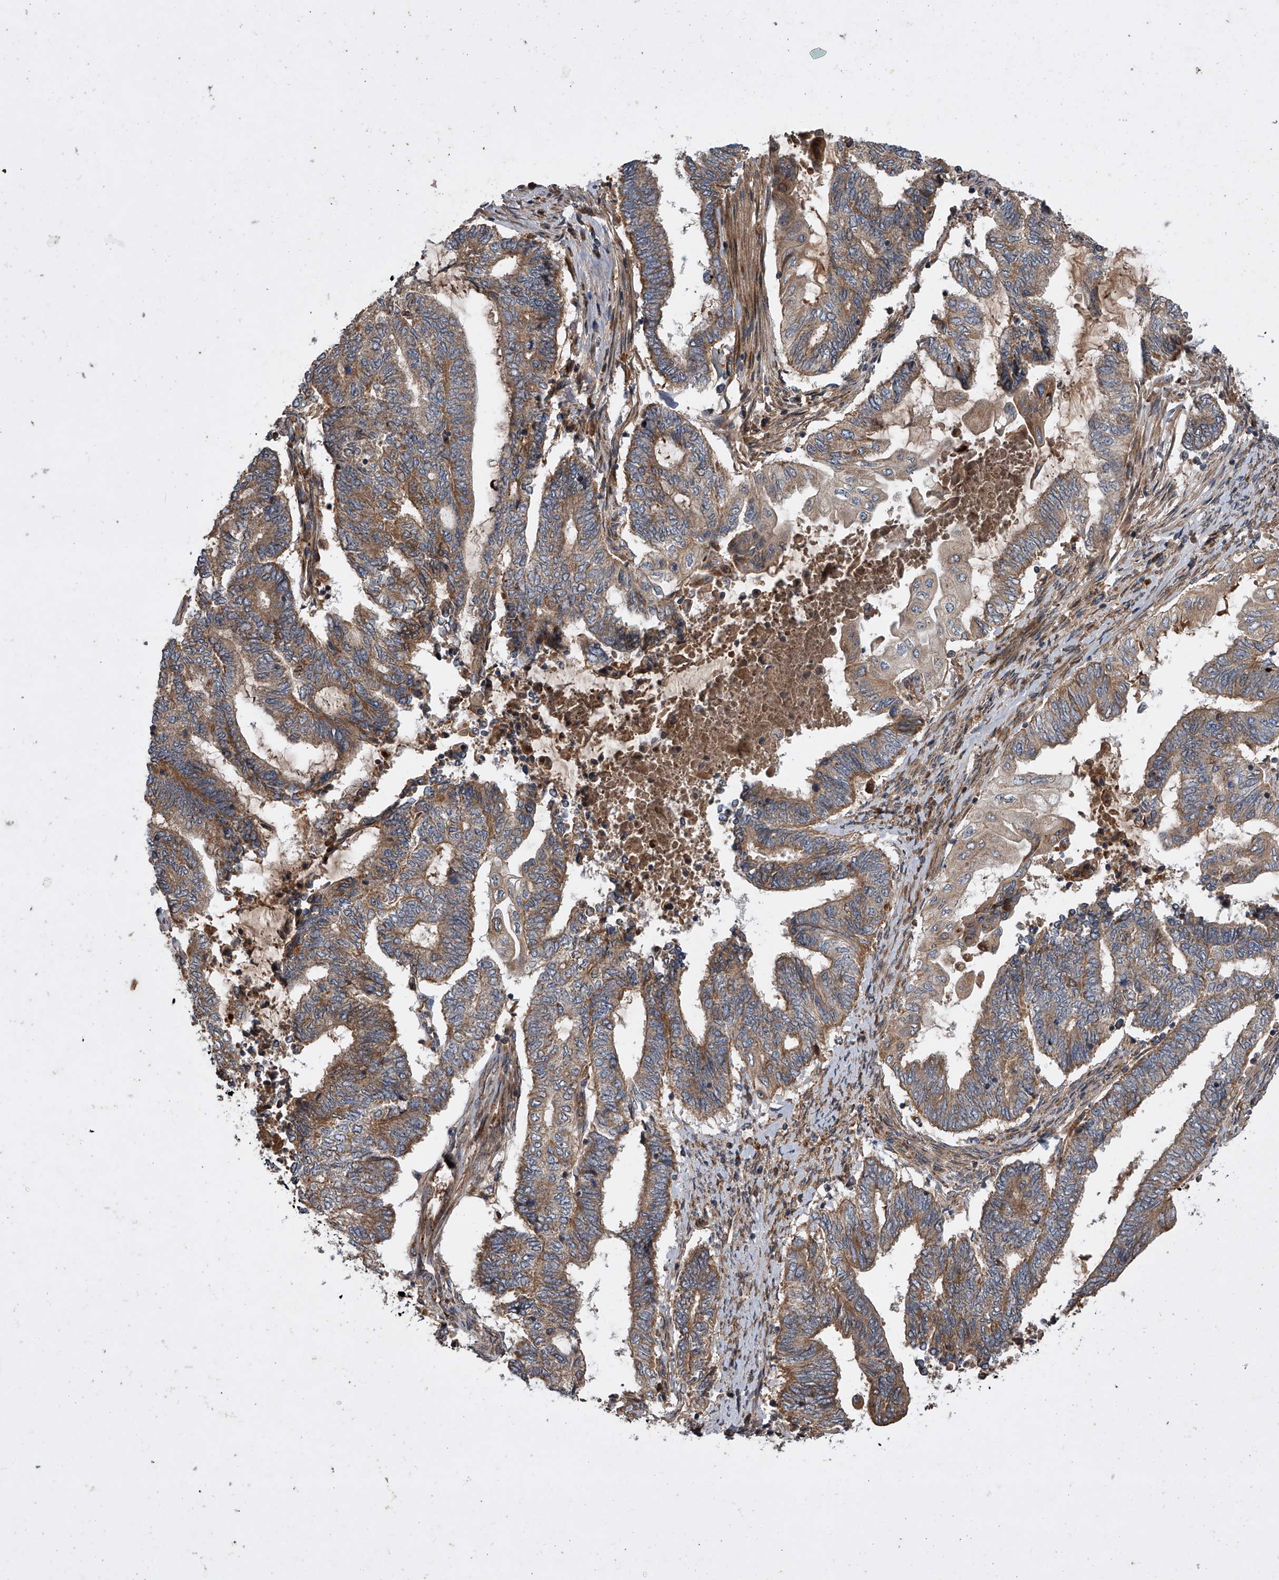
{"staining": {"intensity": "moderate", "quantity": ">75%", "location": "cytoplasmic/membranous"}, "tissue": "endometrial cancer", "cell_type": "Tumor cells", "image_type": "cancer", "snomed": [{"axis": "morphology", "description": "Adenocarcinoma, NOS"}, {"axis": "topography", "description": "Uterus"}, {"axis": "topography", "description": "Endometrium"}], "caption": "High-power microscopy captured an IHC image of endometrial adenocarcinoma, revealing moderate cytoplasmic/membranous expression in approximately >75% of tumor cells. The staining was performed using DAB to visualize the protein expression in brown, while the nuclei were stained in blue with hematoxylin (Magnification: 20x).", "gene": "USP47", "patient": {"sex": "female", "age": 70}}